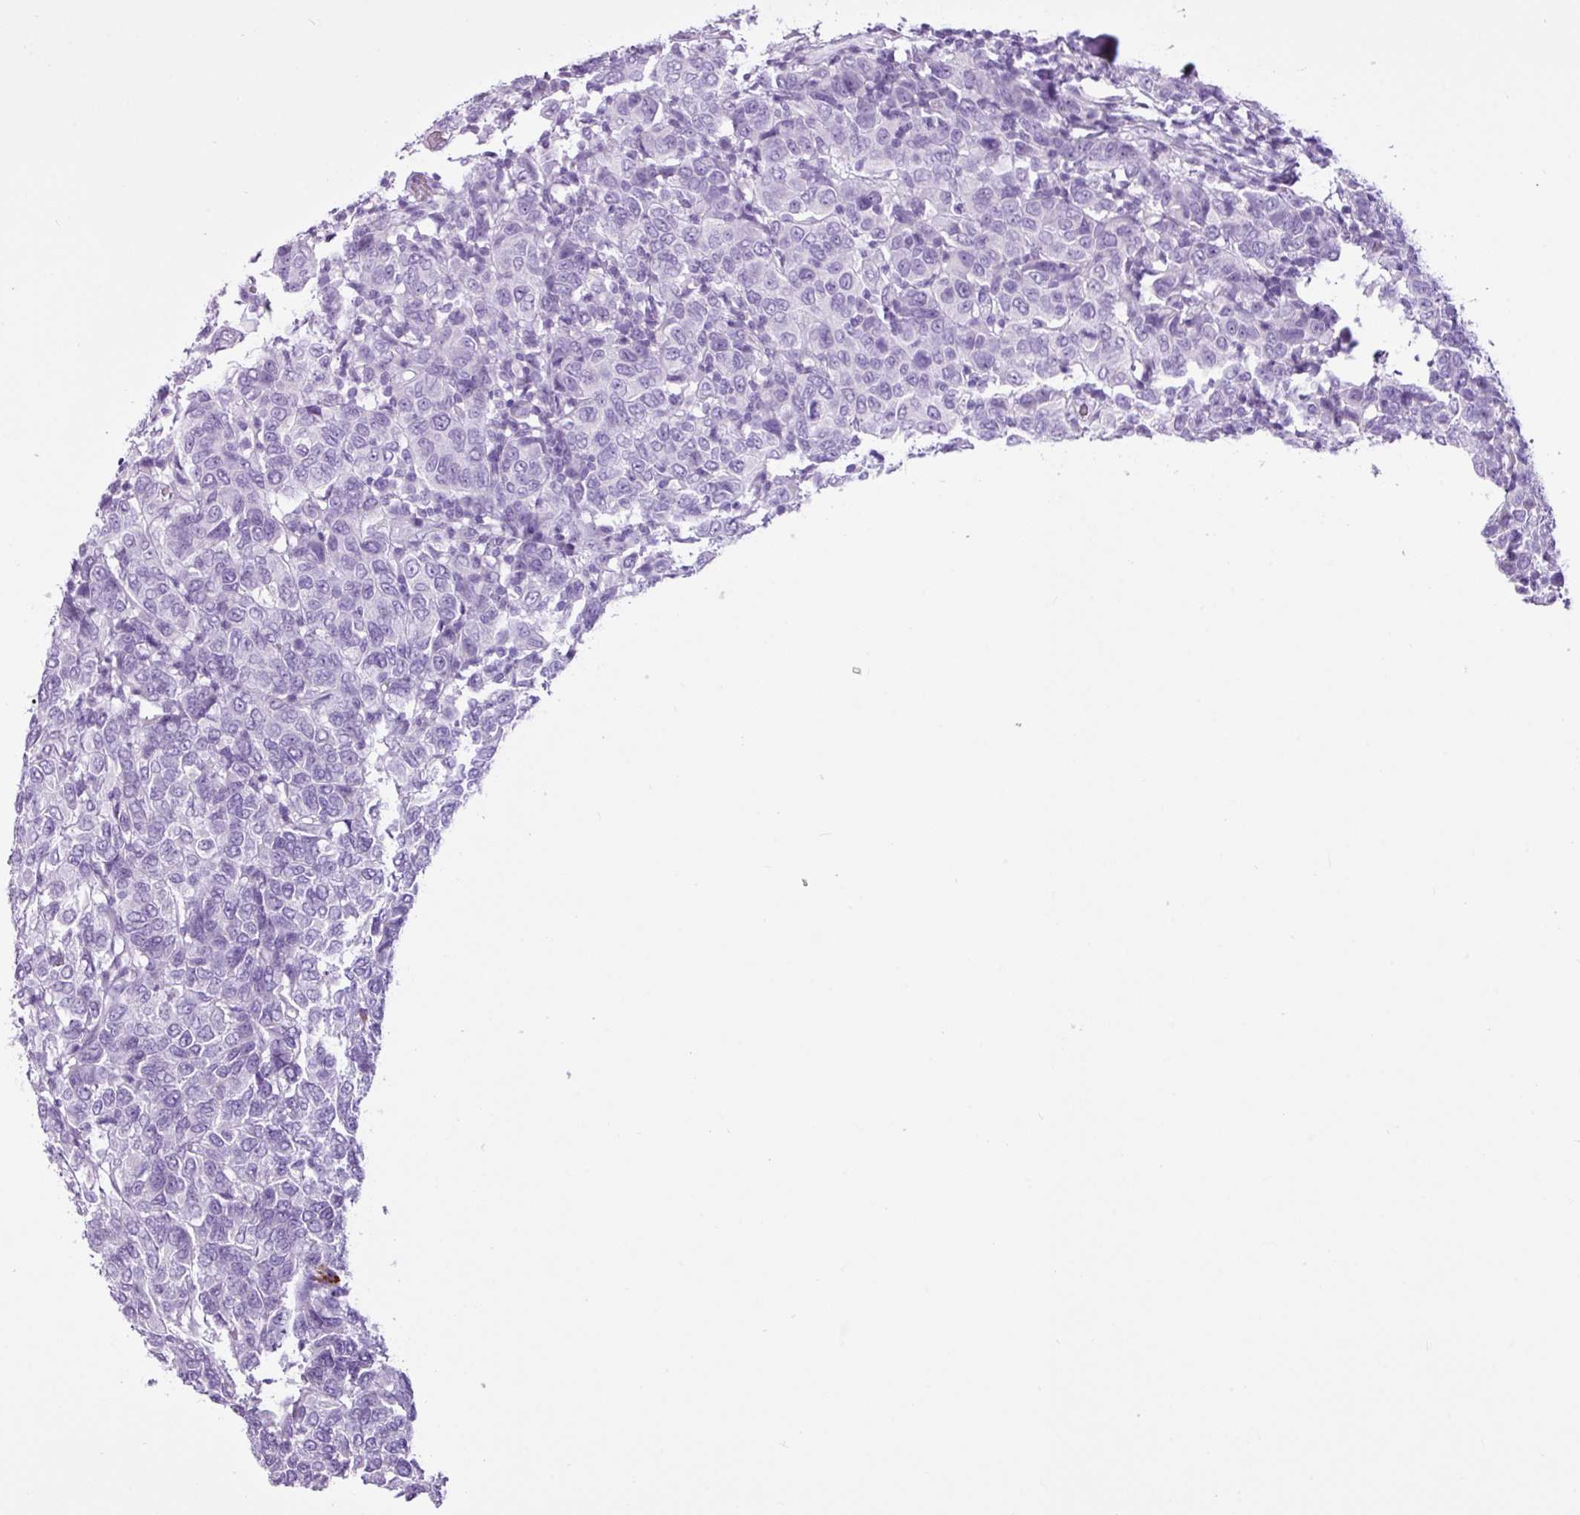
{"staining": {"intensity": "negative", "quantity": "none", "location": "none"}, "tissue": "breast cancer", "cell_type": "Tumor cells", "image_type": "cancer", "snomed": [{"axis": "morphology", "description": "Duct carcinoma"}, {"axis": "topography", "description": "Breast"}], "caption": "DAB (3,3'-diaminobenzidine) immunohistochemical staining of breast infiltrating ductal carcinoma reveals no significant positivity in tumor cells. (DAB immunohistochemistry, high magnification).", "gene": "LILRB4", "patient": {"sex": "female", "age": 55}}